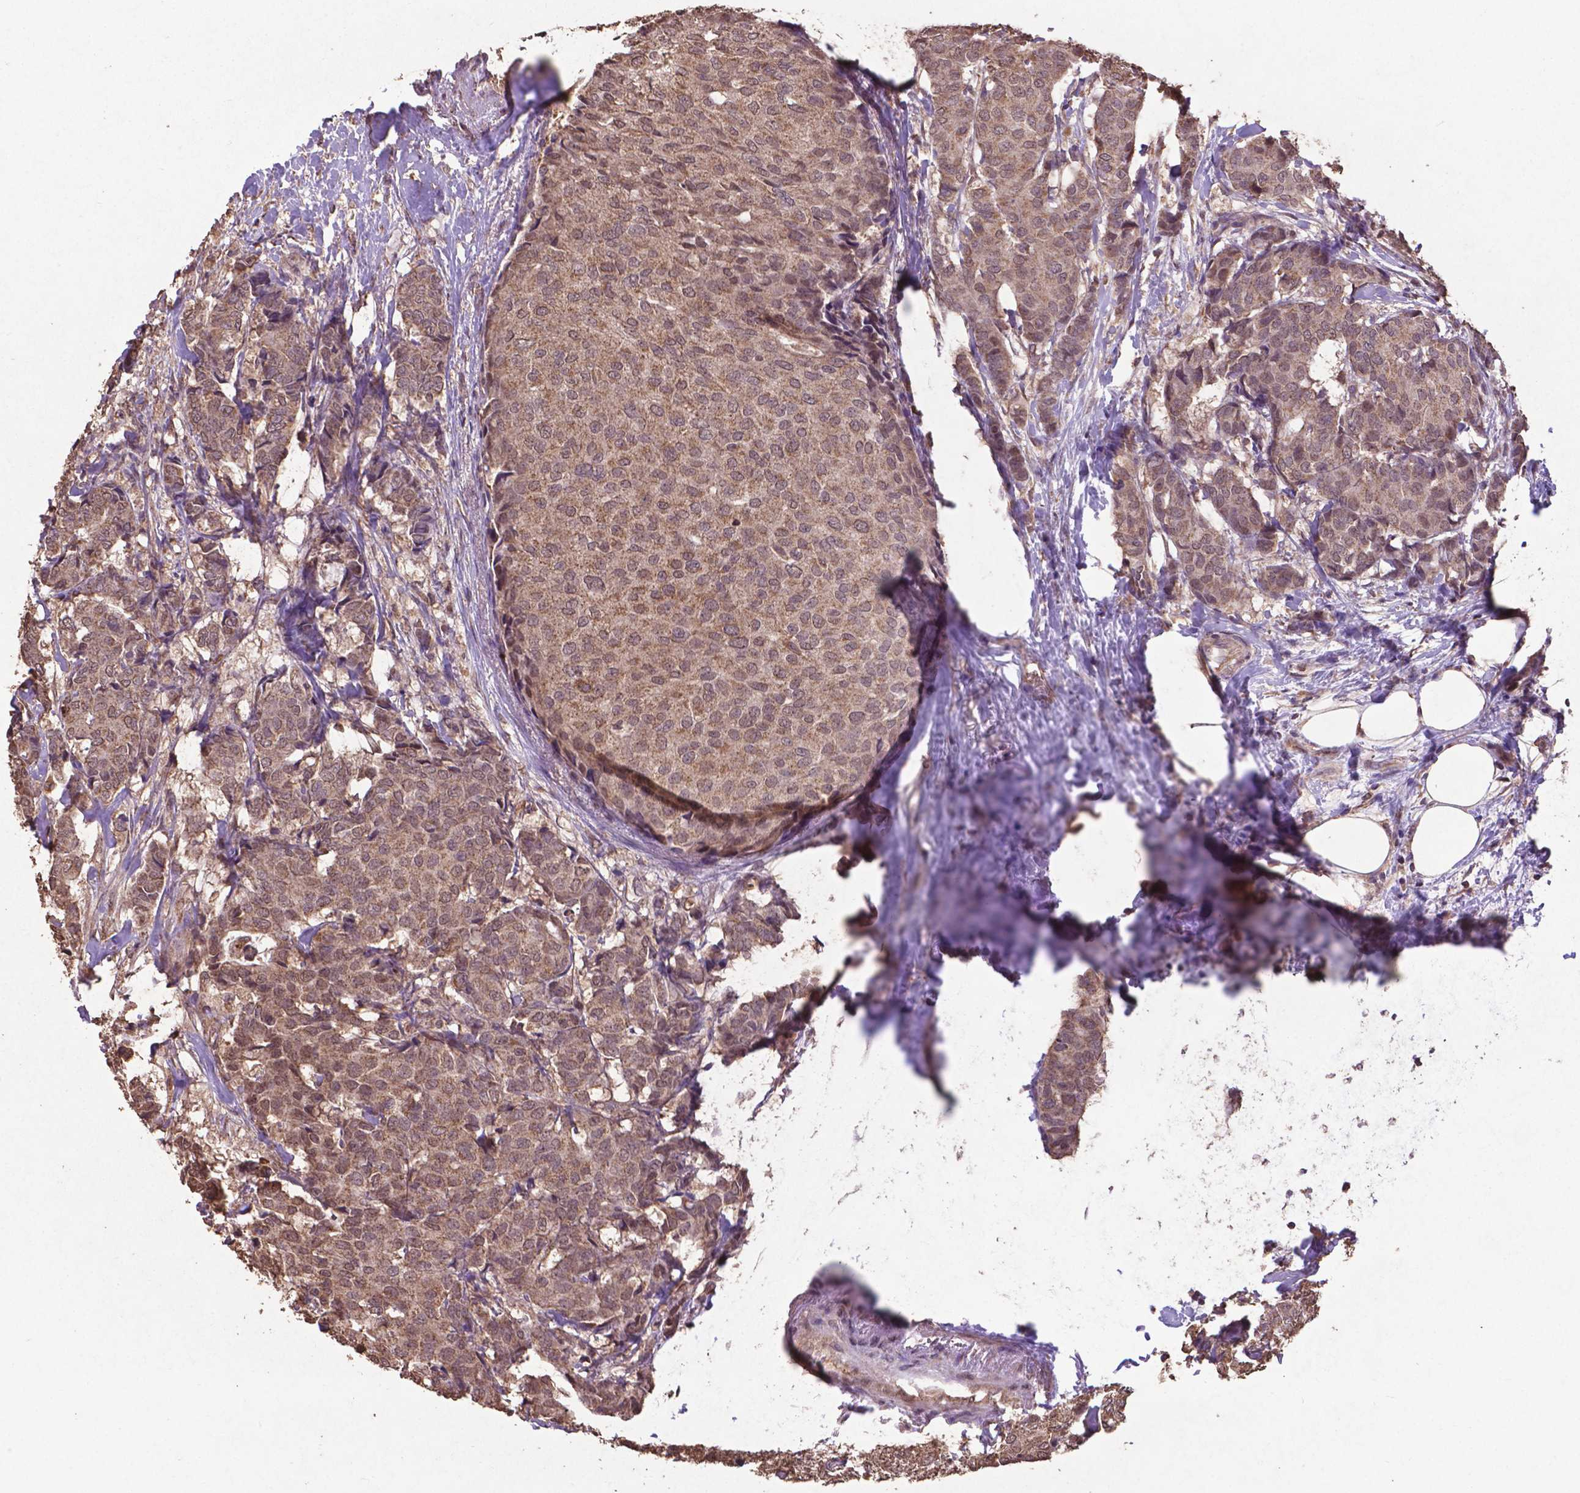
{"staining": {"intensity": "moderate", "quantity": ">75%", "location": "cytoplasmic/membranous,nuclear"}, "tissue": "breast cancer", "cell_type": "Tumor cells", "image_type": "cancer", "snomed": [{"axis": "morphology", "description": "Duct carcinoma"}, {"axis": "topography", "description": "Breast"}], "caption": "Brown immunohistochemical staining in human breast cancer (infiltrating ductal carcinoma) reveals moderate cytoplasmic/membranous and nuclear expression in about >75% of tumor cells.", "gene": "DCAF1", "patient": {"sex": "female", "age": 75}}